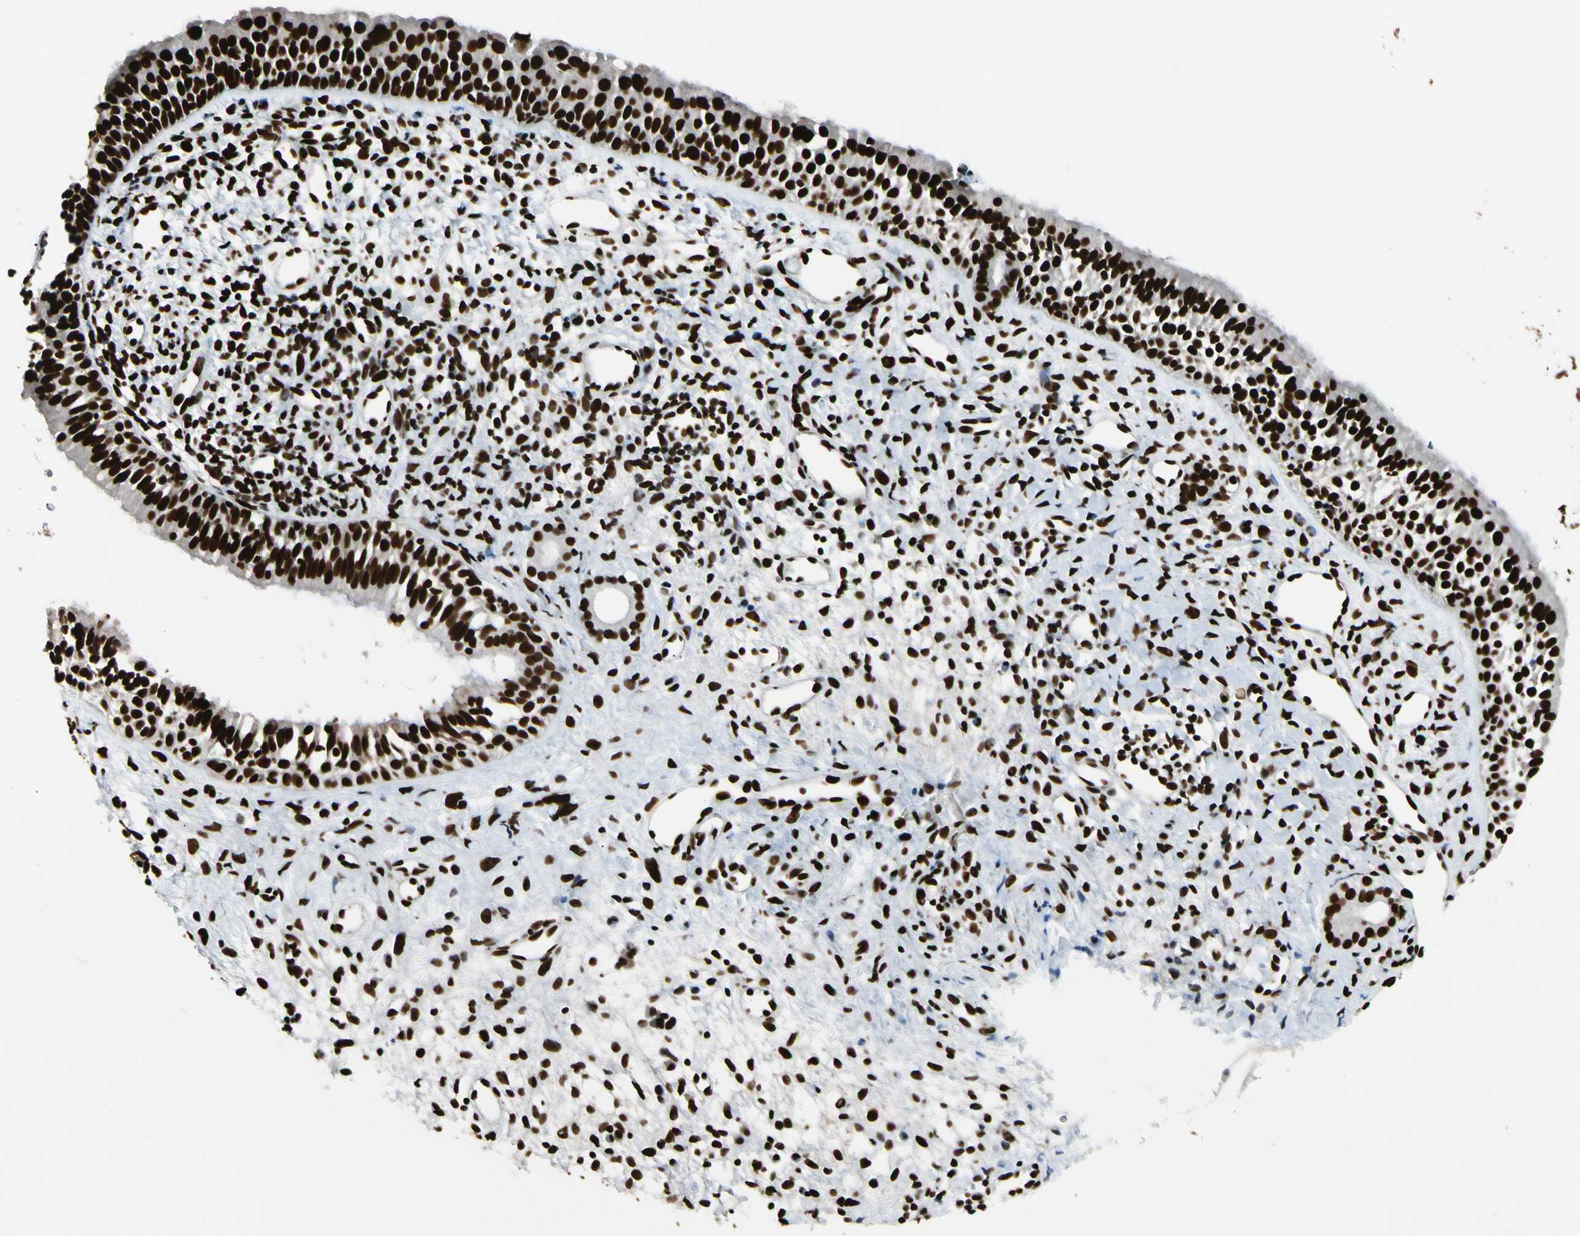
{"staining": {"intensity": "strong", "quantity": ">75%", "location": "nuclear"}, "tissue": "nasopharynx", "cell_type": "Respiratory epithelial cells", "image_type": "normal", "snomed": [{"axis": "morphology", "description": "Normal tissue, NOS"}, {"axis": "topography", "description": "Nasopharynx"}], "caption": "Immunohistochemical staining of unremarkable nasopharynx exhibits high levels of strong nuclear expression in about >75% of respiratory epithelial cells. (DAB = brown stain, brightfield microscopy at high magnification).", "gene": "FUS", "patient": {"sex": "male", "age": 22}}